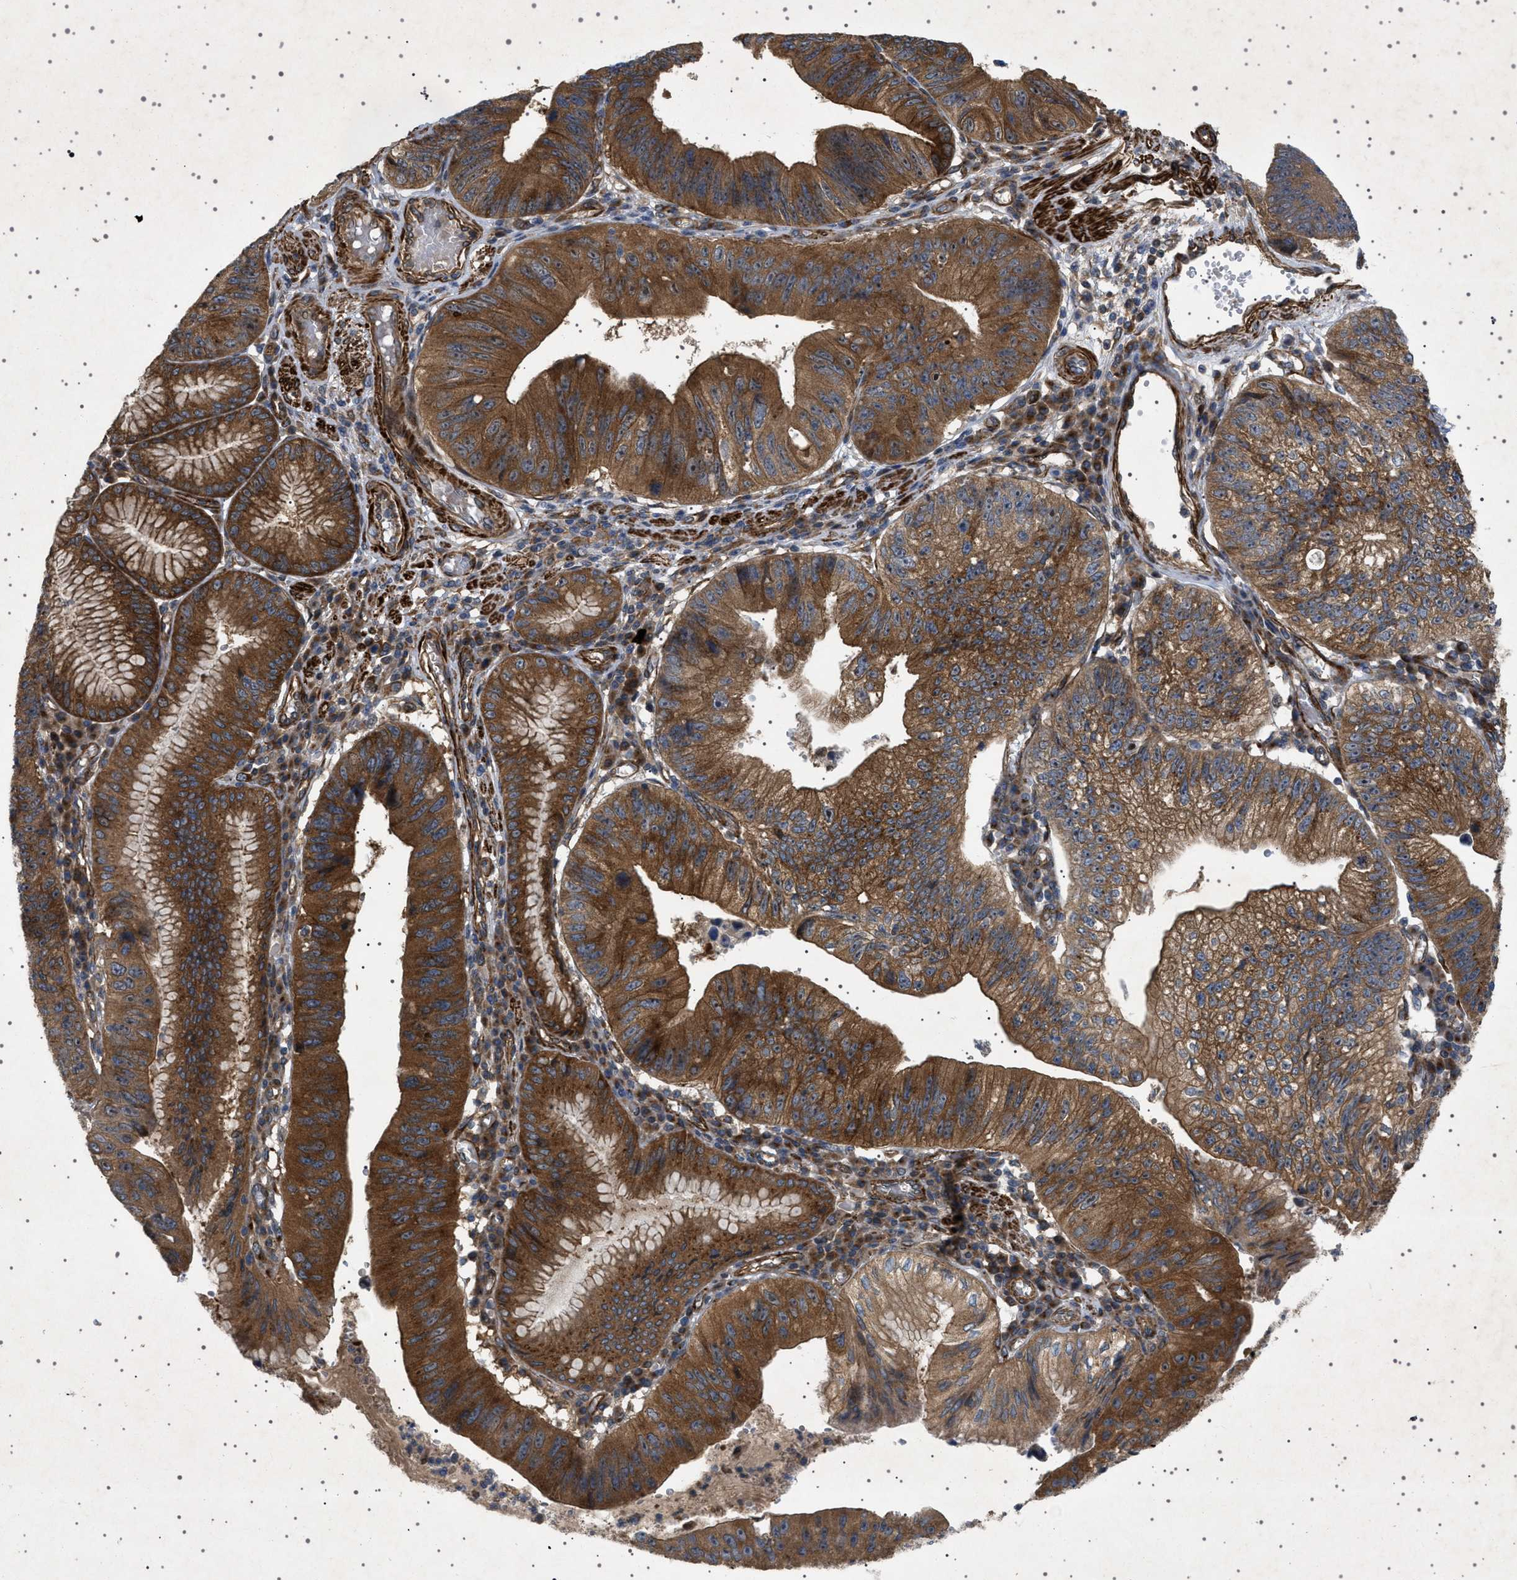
{"staining": {"intensity": "strong", "quantity": ">75%", "location": "cytoplasmic/membranous"}, "tissue": "stomach cancer", "cell_type": "Tumor cells", "image_type": "cancer", "snomed": [{"axis": "morphology", "description": "Adenocarcinoma, NOS"}, {"axis": "topography", "description": "Stomach"}], "caption": "Stomach cancer stained for a protein reveals strong cytoplasmic/membranous positivity in tumor cells.", "gene": "CCDC186", "patient": {"sex": "male", "age": 59}}